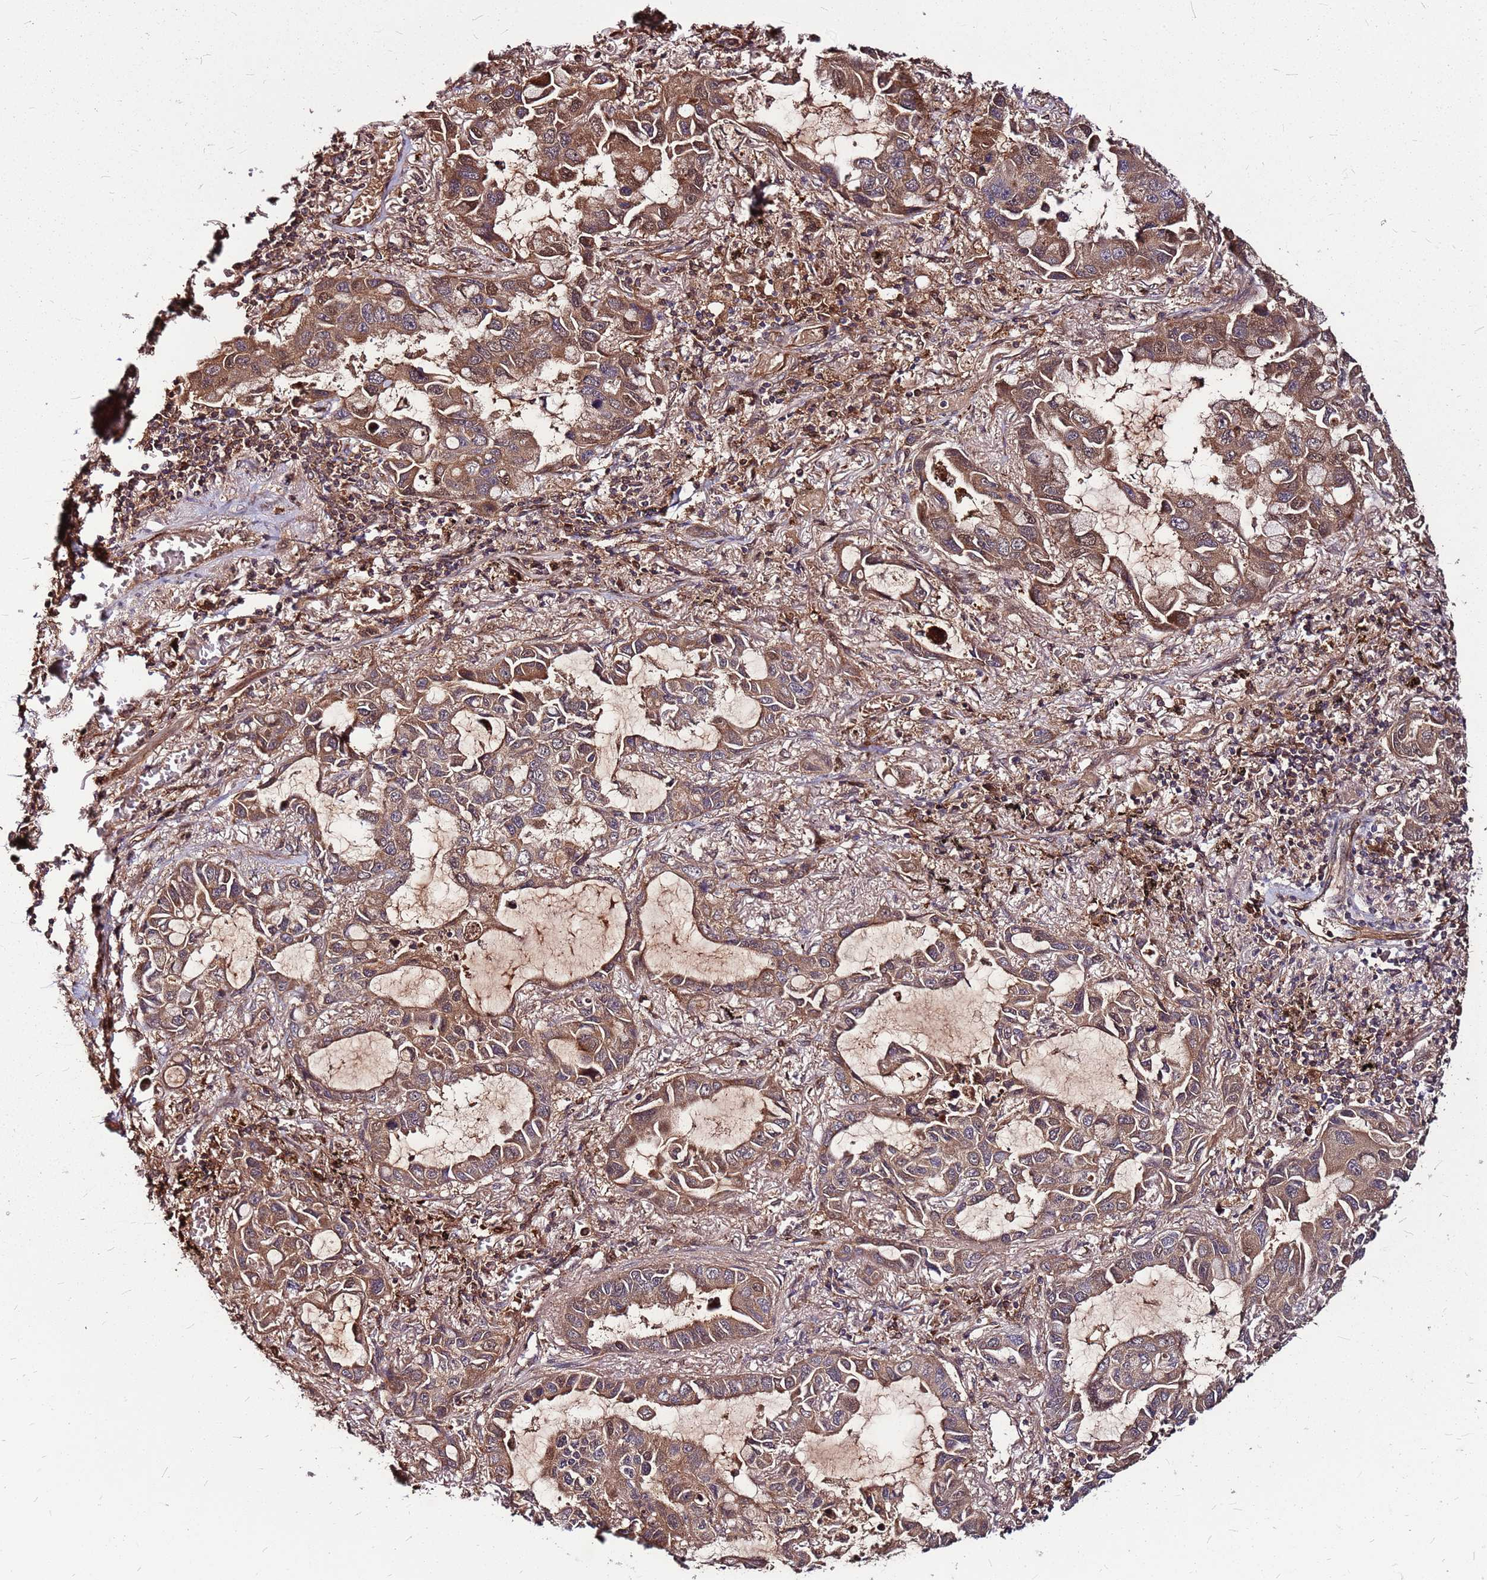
{"staining": {"intensity": "moderate", "quantity": ">75%", "location": "cytoplasmic/membranous"}, "tissue": "lung cancer", "cell_type": "Tumor cells", "image_type": "cancer", "snomed": [{"axis": "morphology", "description": "Adenocarcinoma, NOS"}, {"axis": "topography", "description": "Lung"}], "caption": "Lung cancer (adenocarcinoma) tissue demonstrates moderate cytoplasmic/membranous staining in about >75% of tumor cells, visualized by immunohistochemistry. The staining was performed using DAB, with brown indicating positive protein expression. Nuclei are stained blue with hematoxylin.", "gene": "LYPLAL1", "patient": {"sex": "male", "age": 64}}